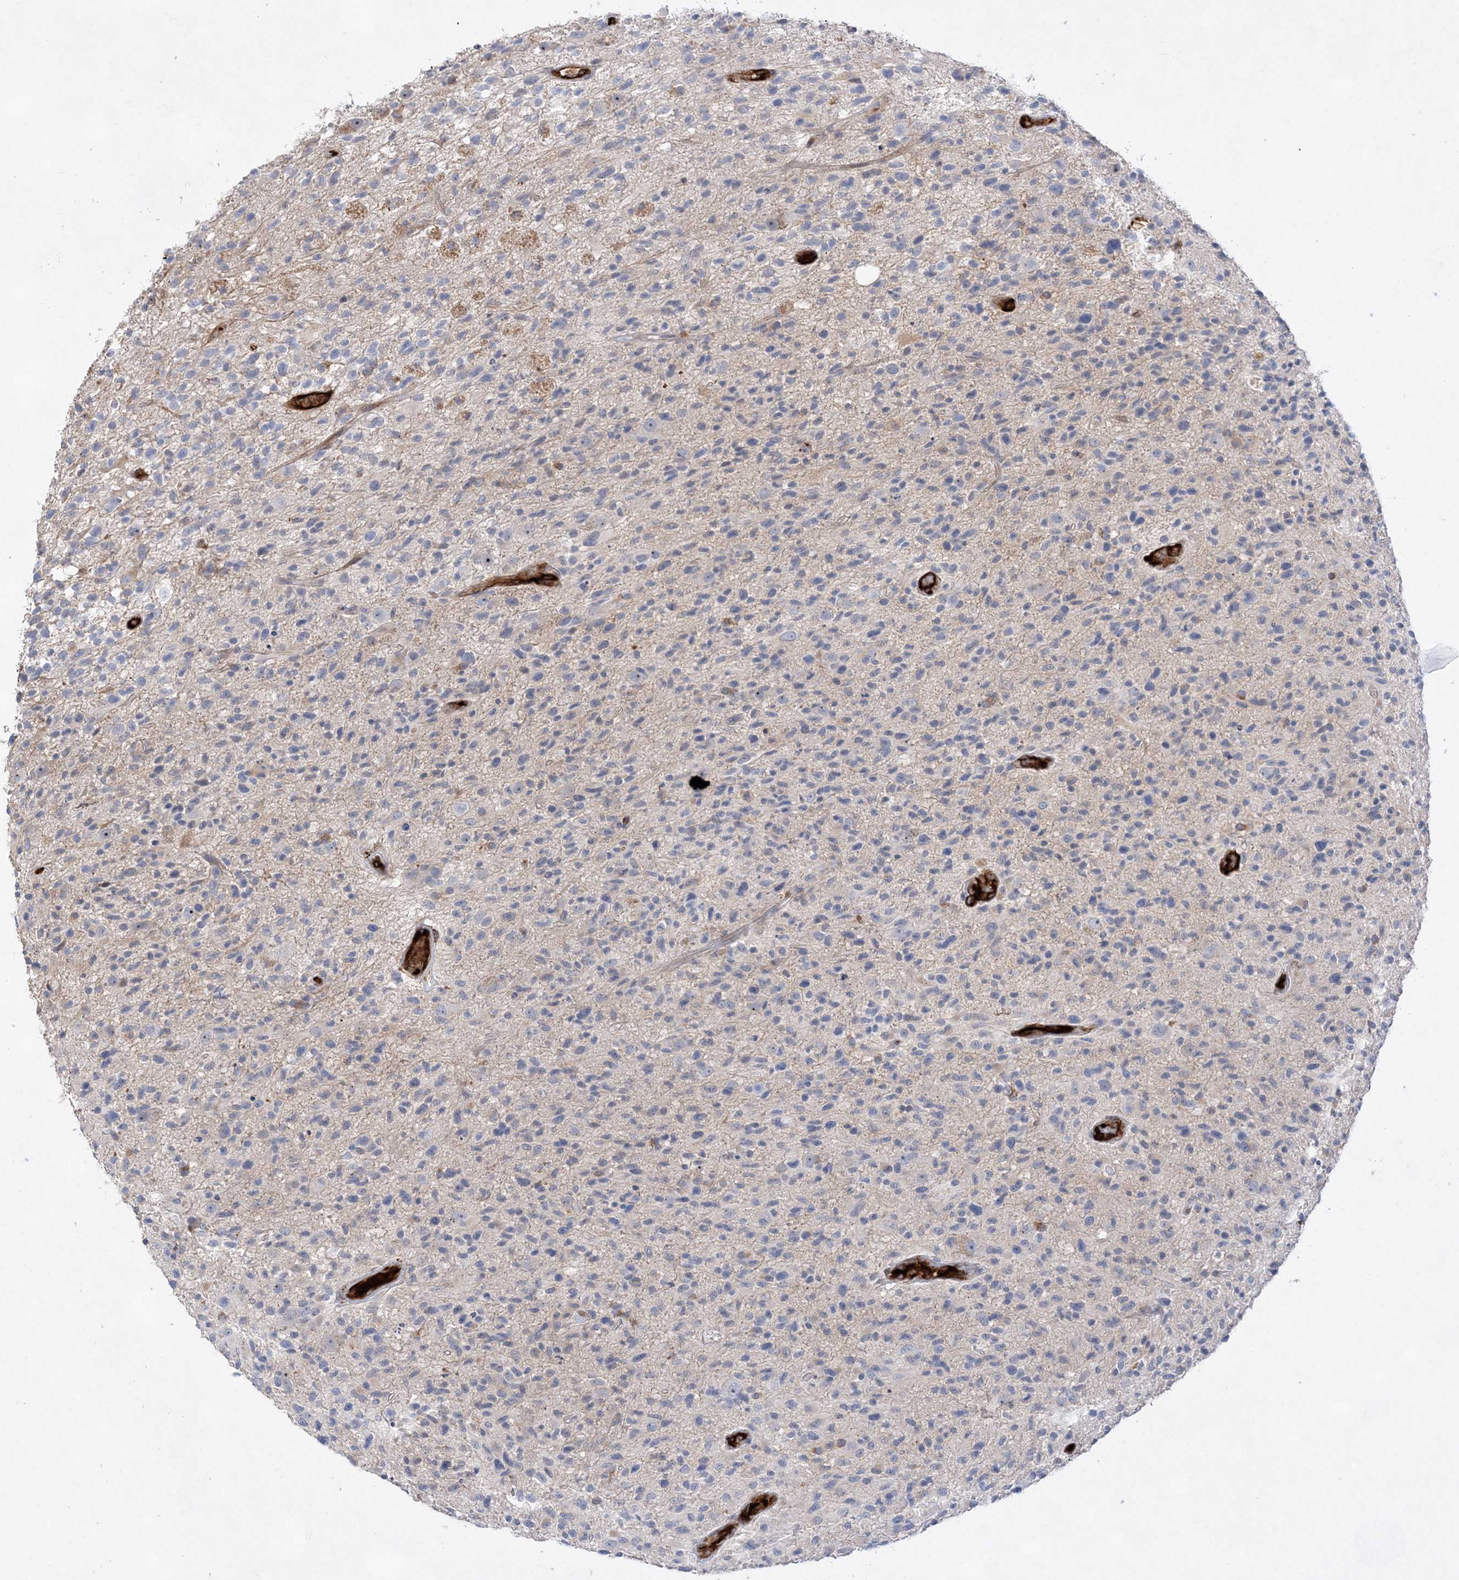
{"staining": {"intensity": "negative", "quantity": "none", "location": "none"}, "tissue": "glioma", "cell_type": "Tumor cells", "image_type": "cancer", "snomed": [{"axis": "morphology", "description": "Glioma, malignant, High grade"}, {"axis": "morphology", "description": "Glioblastoma, NOS"}, {"axis": "topography", "description": "Brain"}], "caption": "Glioblastoma was stained to show a protein in brown. There is no significant positivity in tumor cells.", "gene": "TMEM132B", "patient": {"sex": "male", "age": 60}}